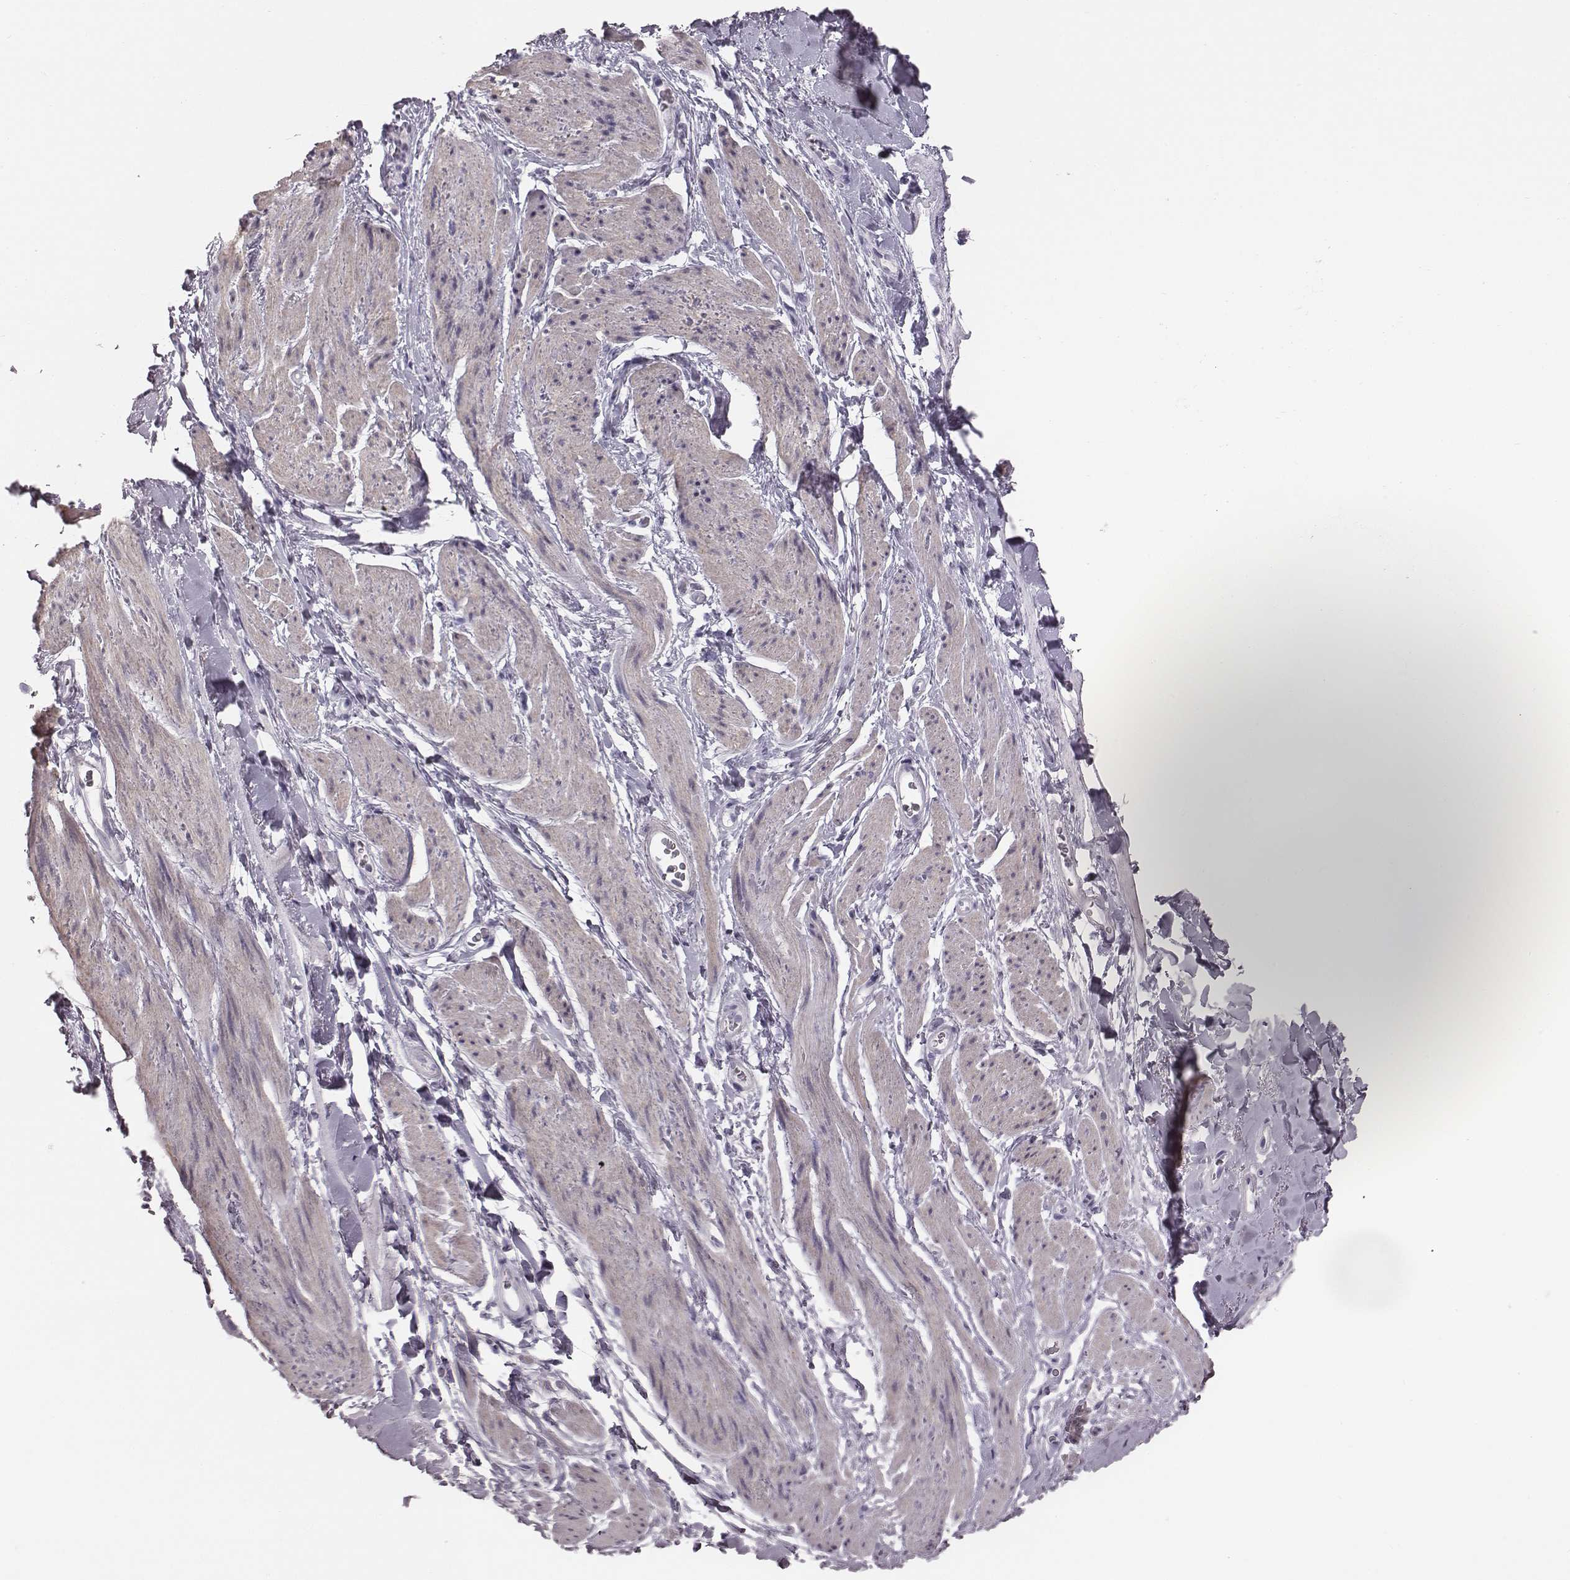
{"staining": {"intensity": "negative", "quantity": "none", "location": "none"}, "tissue": "adipose tissue", "cell_type": "Adipocytes", "image_type": "normal", "snomed": [{"axis": "morphology", "description": "Normal tissue, NOS"}, {"axis": "topography", "description": "Anal"}, {"axis": "topography", "description": "Peripheral nerve tissue"}], "caption": "The image reveals no staining of adipocytes in normal adipose tissue. (Brightfield microscopy of DAB (3,3'-diaminobenzidine) immunohistochemistry (IHC) at high magnification).", "gene": "CRISP1", "patient": {"sex": "male", "age": 53}}